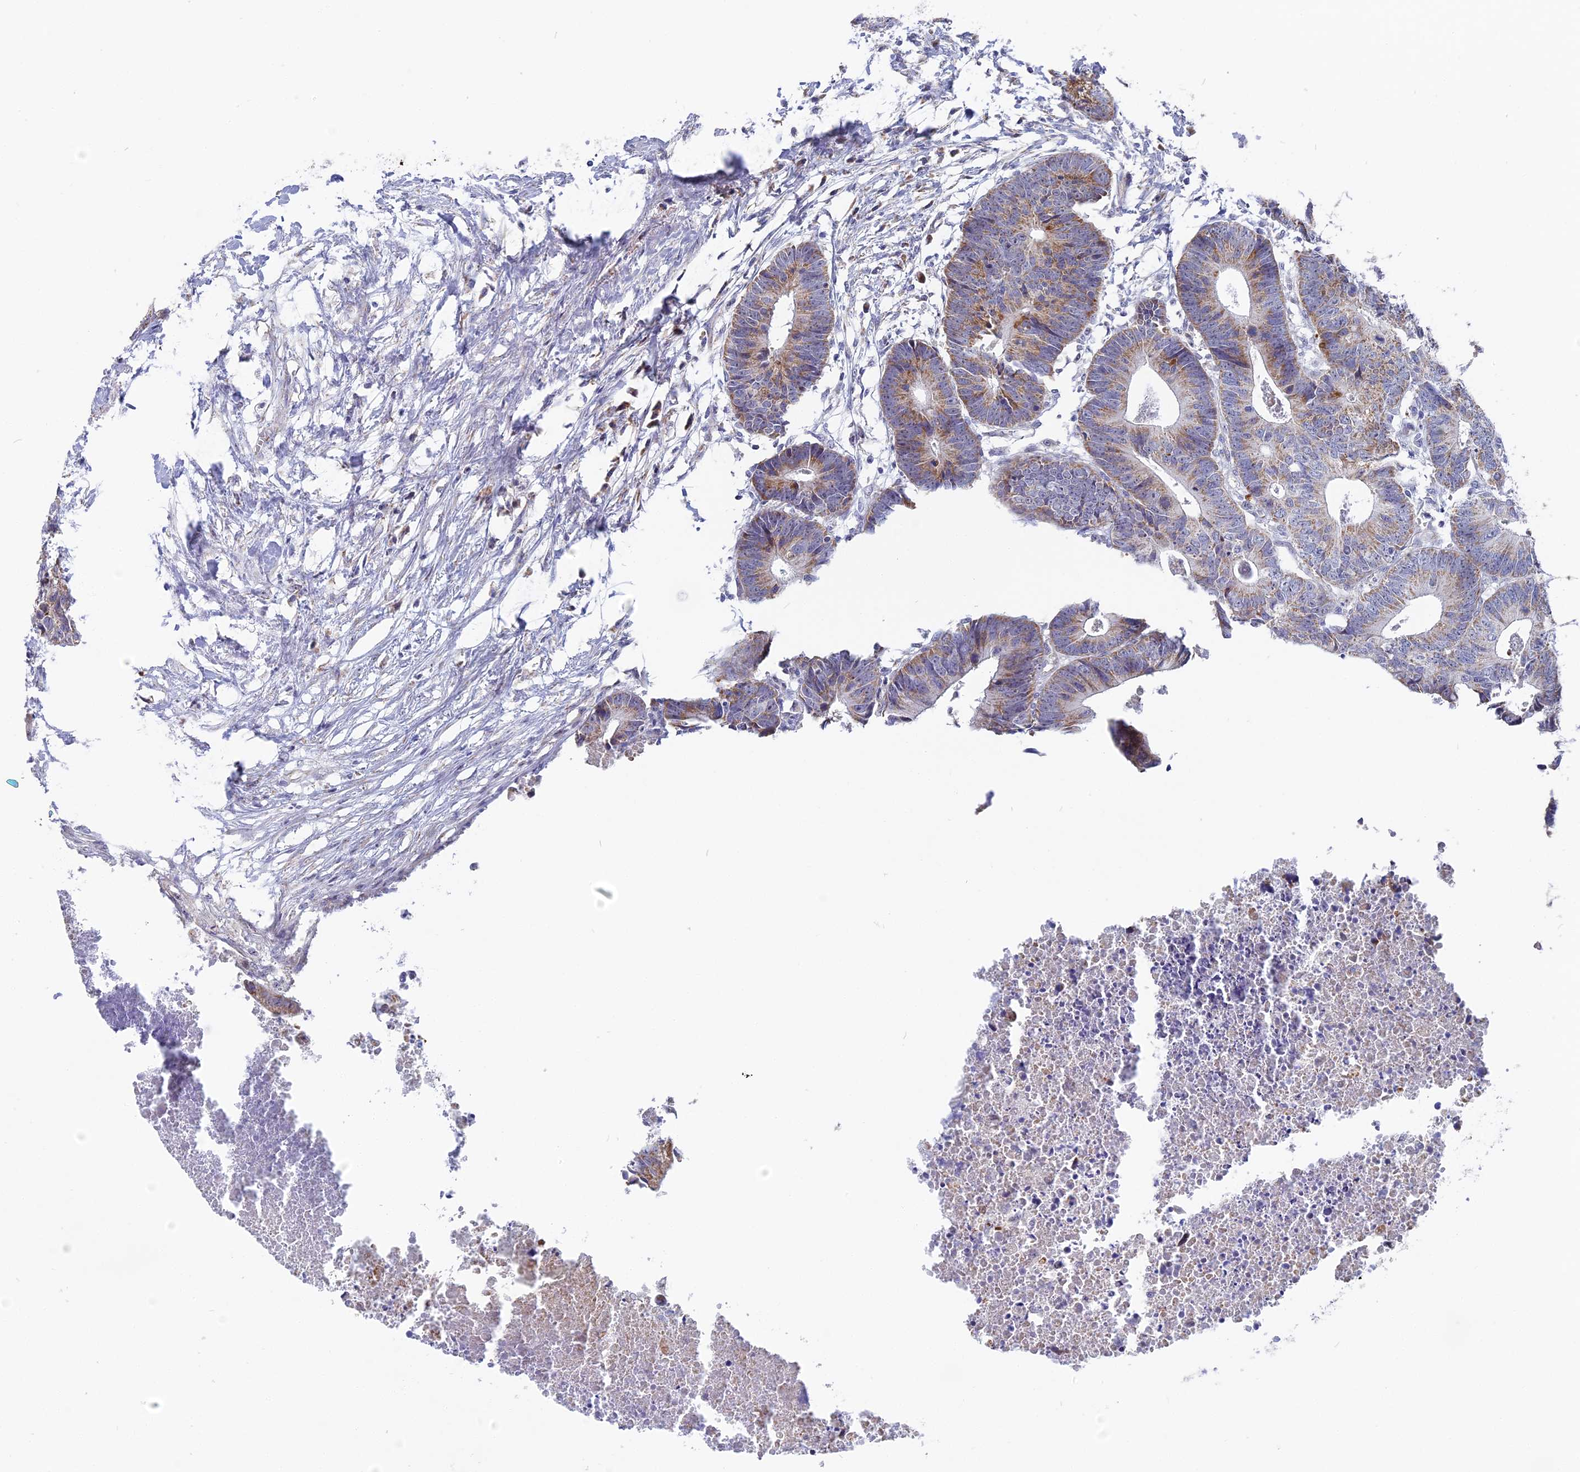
{"staining": {"intensity": "moderate", "quantity": "25%-75%", "location": "cytoplasmic/membranous"}, "tissue": "colorectal cancer", "cell_type": "Tumor cells", "image_type": "cancer", "snomed": [{"axis": "morphology", "description": "Adenocarcinoma, NOS"}, {"axis": "topography", "description": "Colon"}], "caption": "Moderate cytoplasmic/membranous staining is present in about 25%-75% of tumor cells in colorectal cancer.", "gene": "DTWD1", "patient": {"sex": "female", "age": 57}}